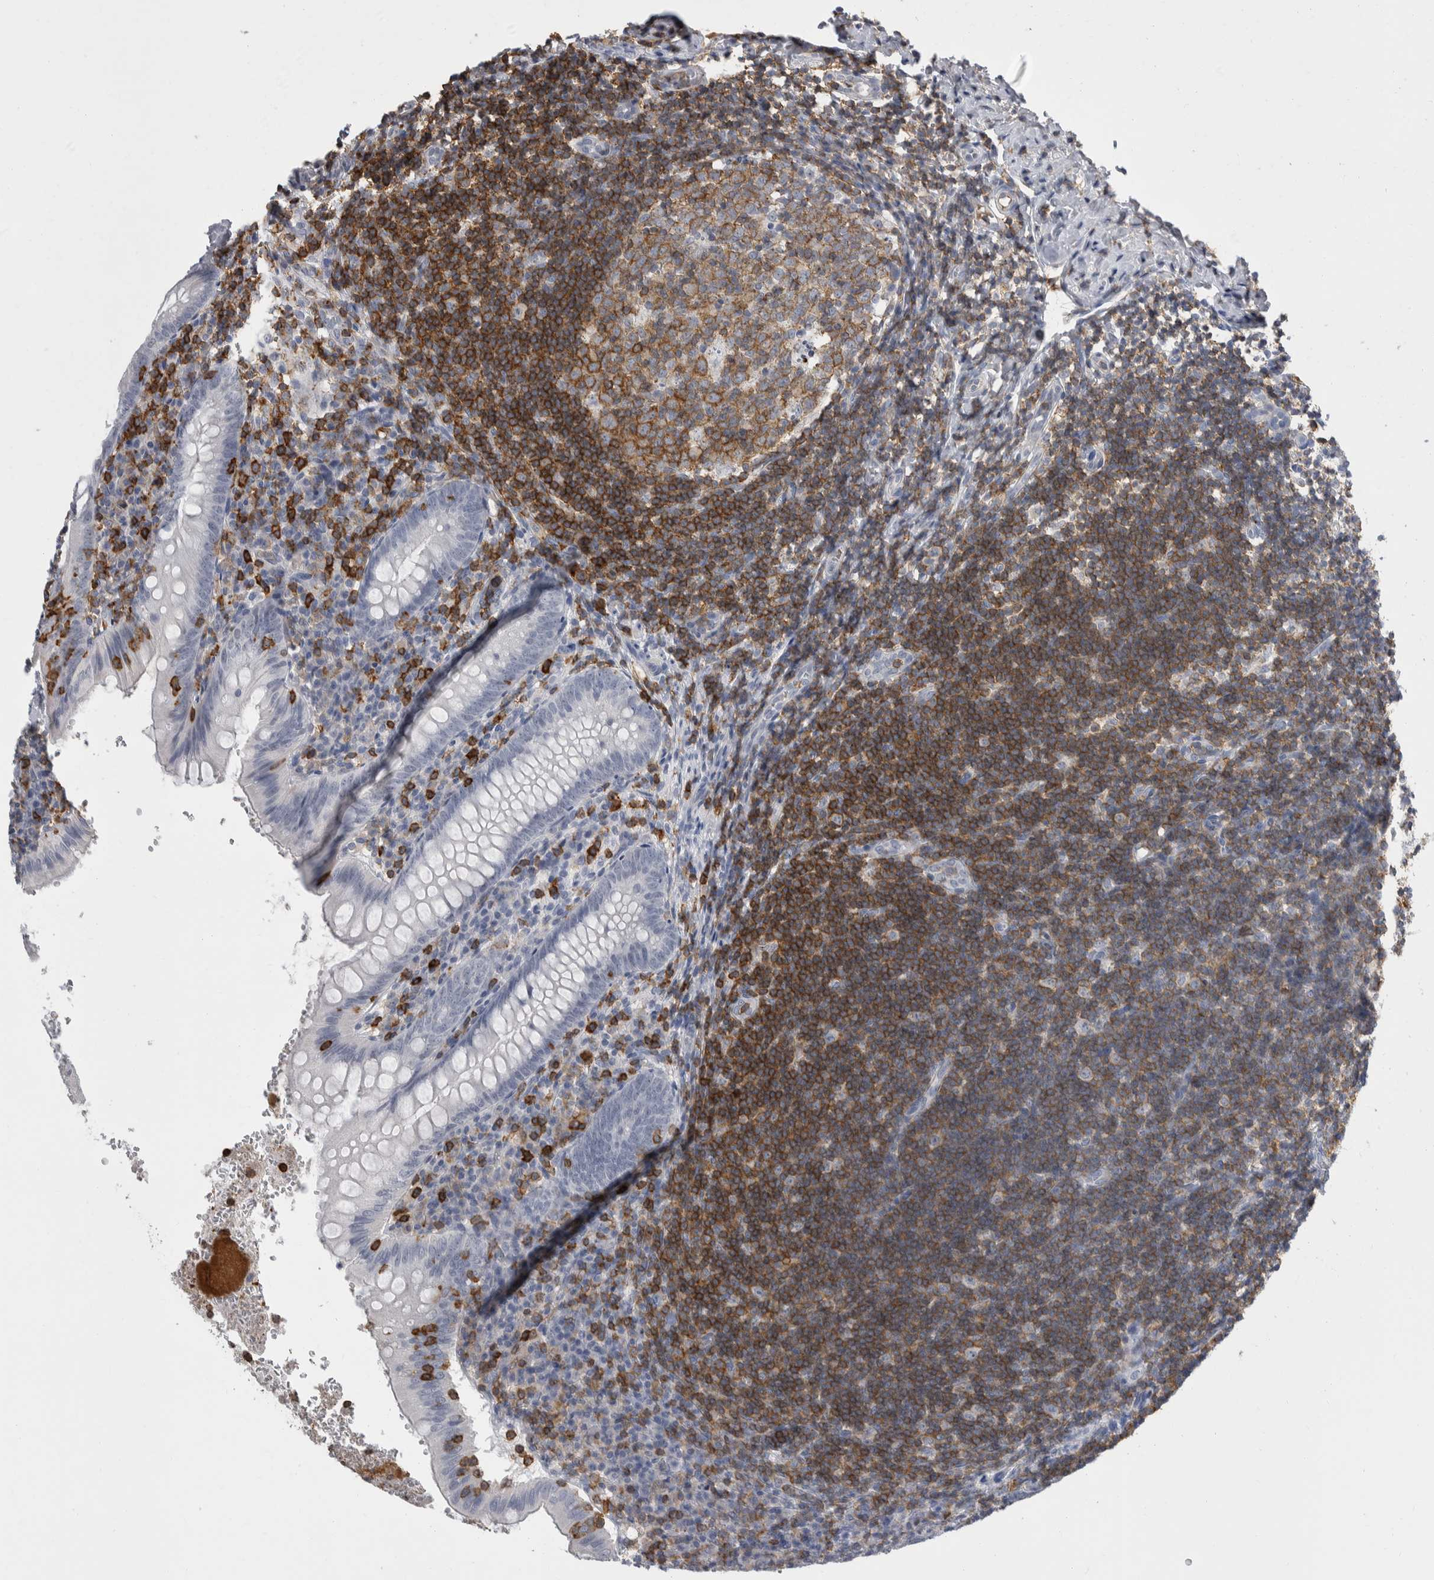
{"staining": {"intensity": "negative", "quantity": "none", "location": "none"}, "tissue": "appendix", "cell_type": "Glandular cells", "image_type": "normal", "snomed": [{"axis": "morphology", "description": "Normal tissue, NOS"}, {"axis": "topography", "description": "Appendix"}], "caption": "A micrograph of human appendix is negative for staining in glandular cells. (Stains: DAB IHC with hematoxylin counter stain, Microscopy: brightfield microscopy at high magnification).", "gene": "CEP295NL", "patient": {"sex": "male", "age": 8}}